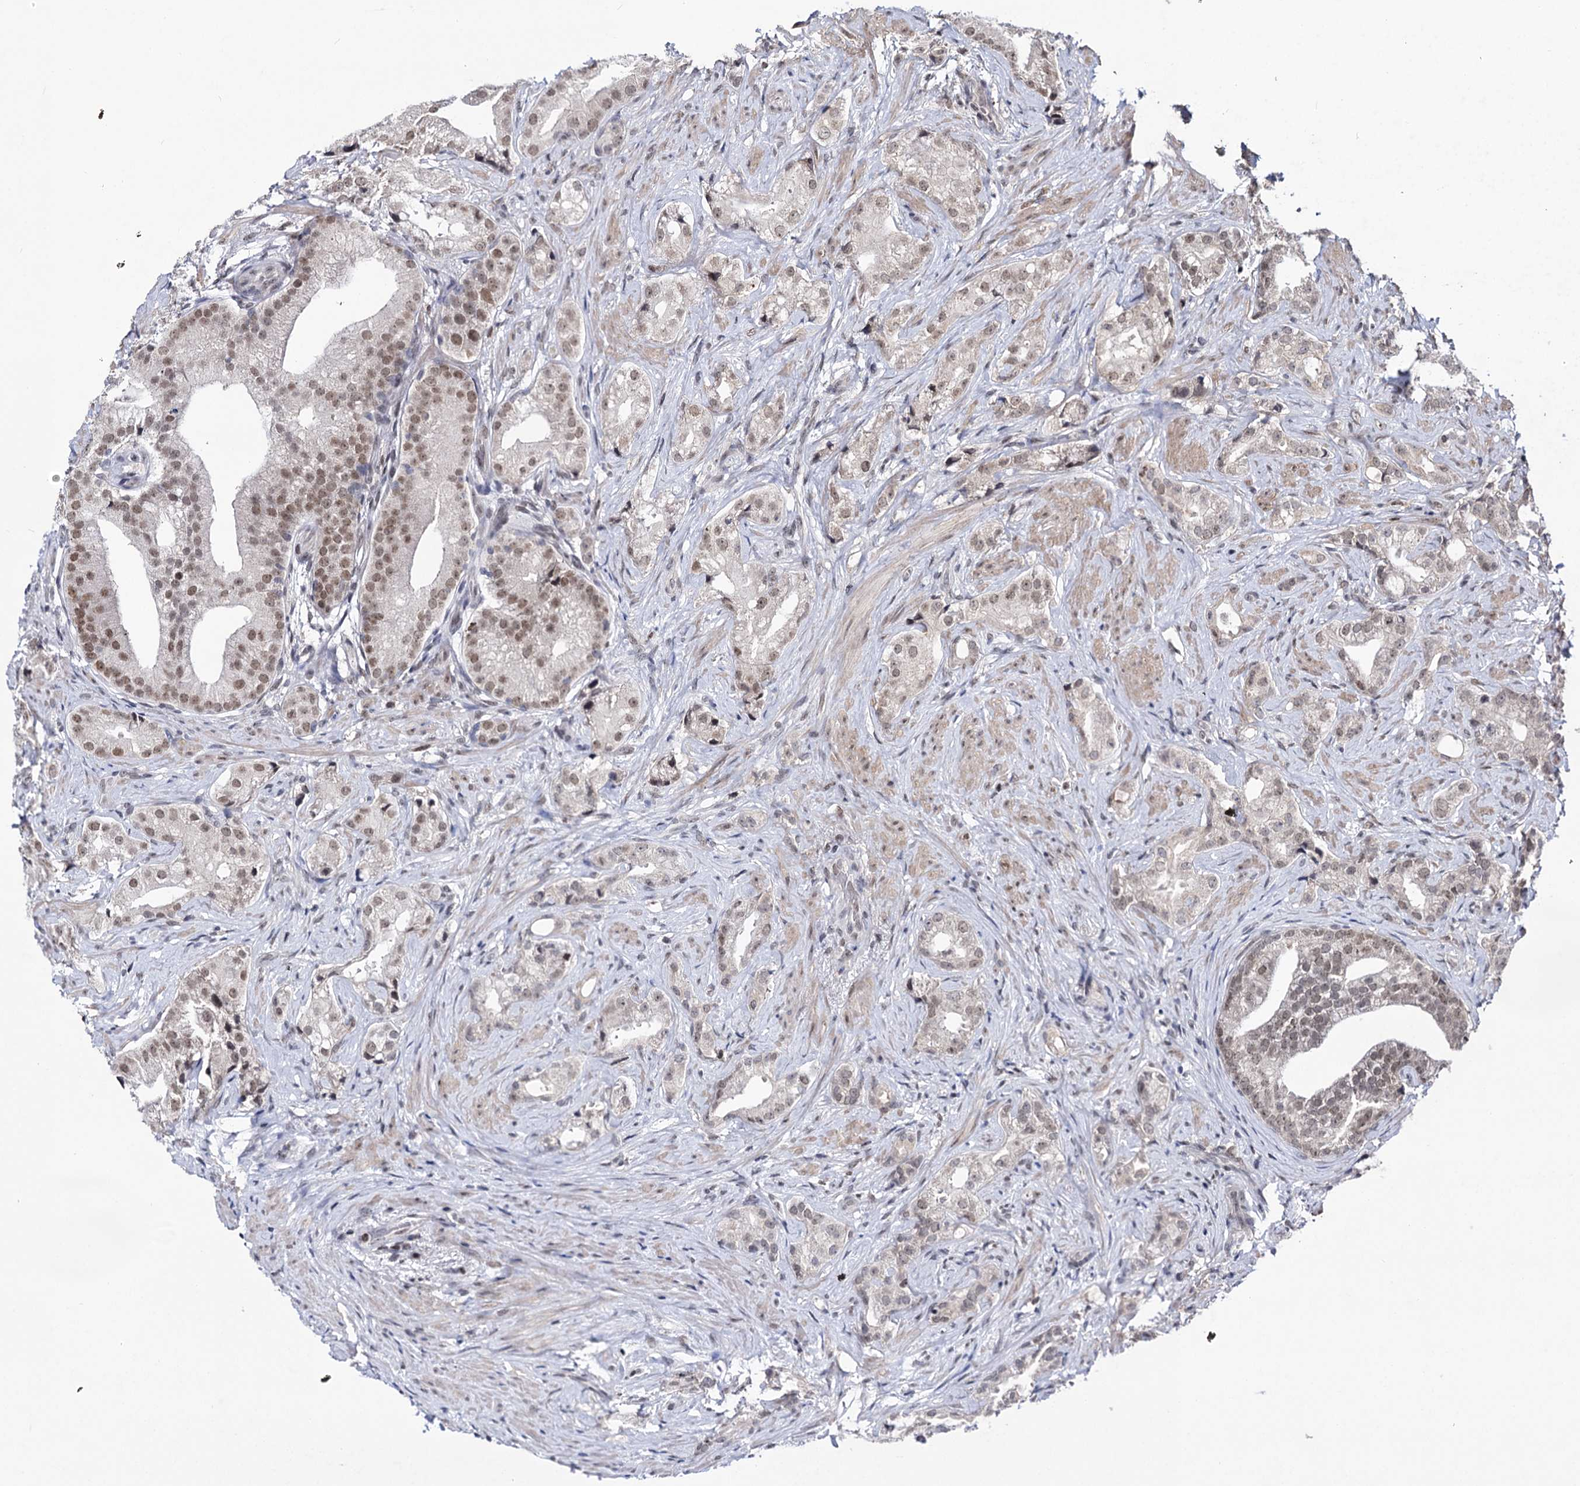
{"staining": {"intensity": "moderate", "quantity": "25%-75%", "location": "nuclear"}, "tissue": "prostate cancer", "cell_type": "Tumor cells", "image_type": "cancer", "snomed": [{"axis": "morphology", "description": "Adenocarcinoma, Low grade"}, {"axis": "topography", "description": "Prostate"}], "caption": "Tumor cells show medium levels of moderate nuclear positivity in approximately 25%-75% of cells in human prostate adenocarcinoma (low-grade).", "gene": "SMCHD1", "patient": {"sex": "male", "age": 71}}